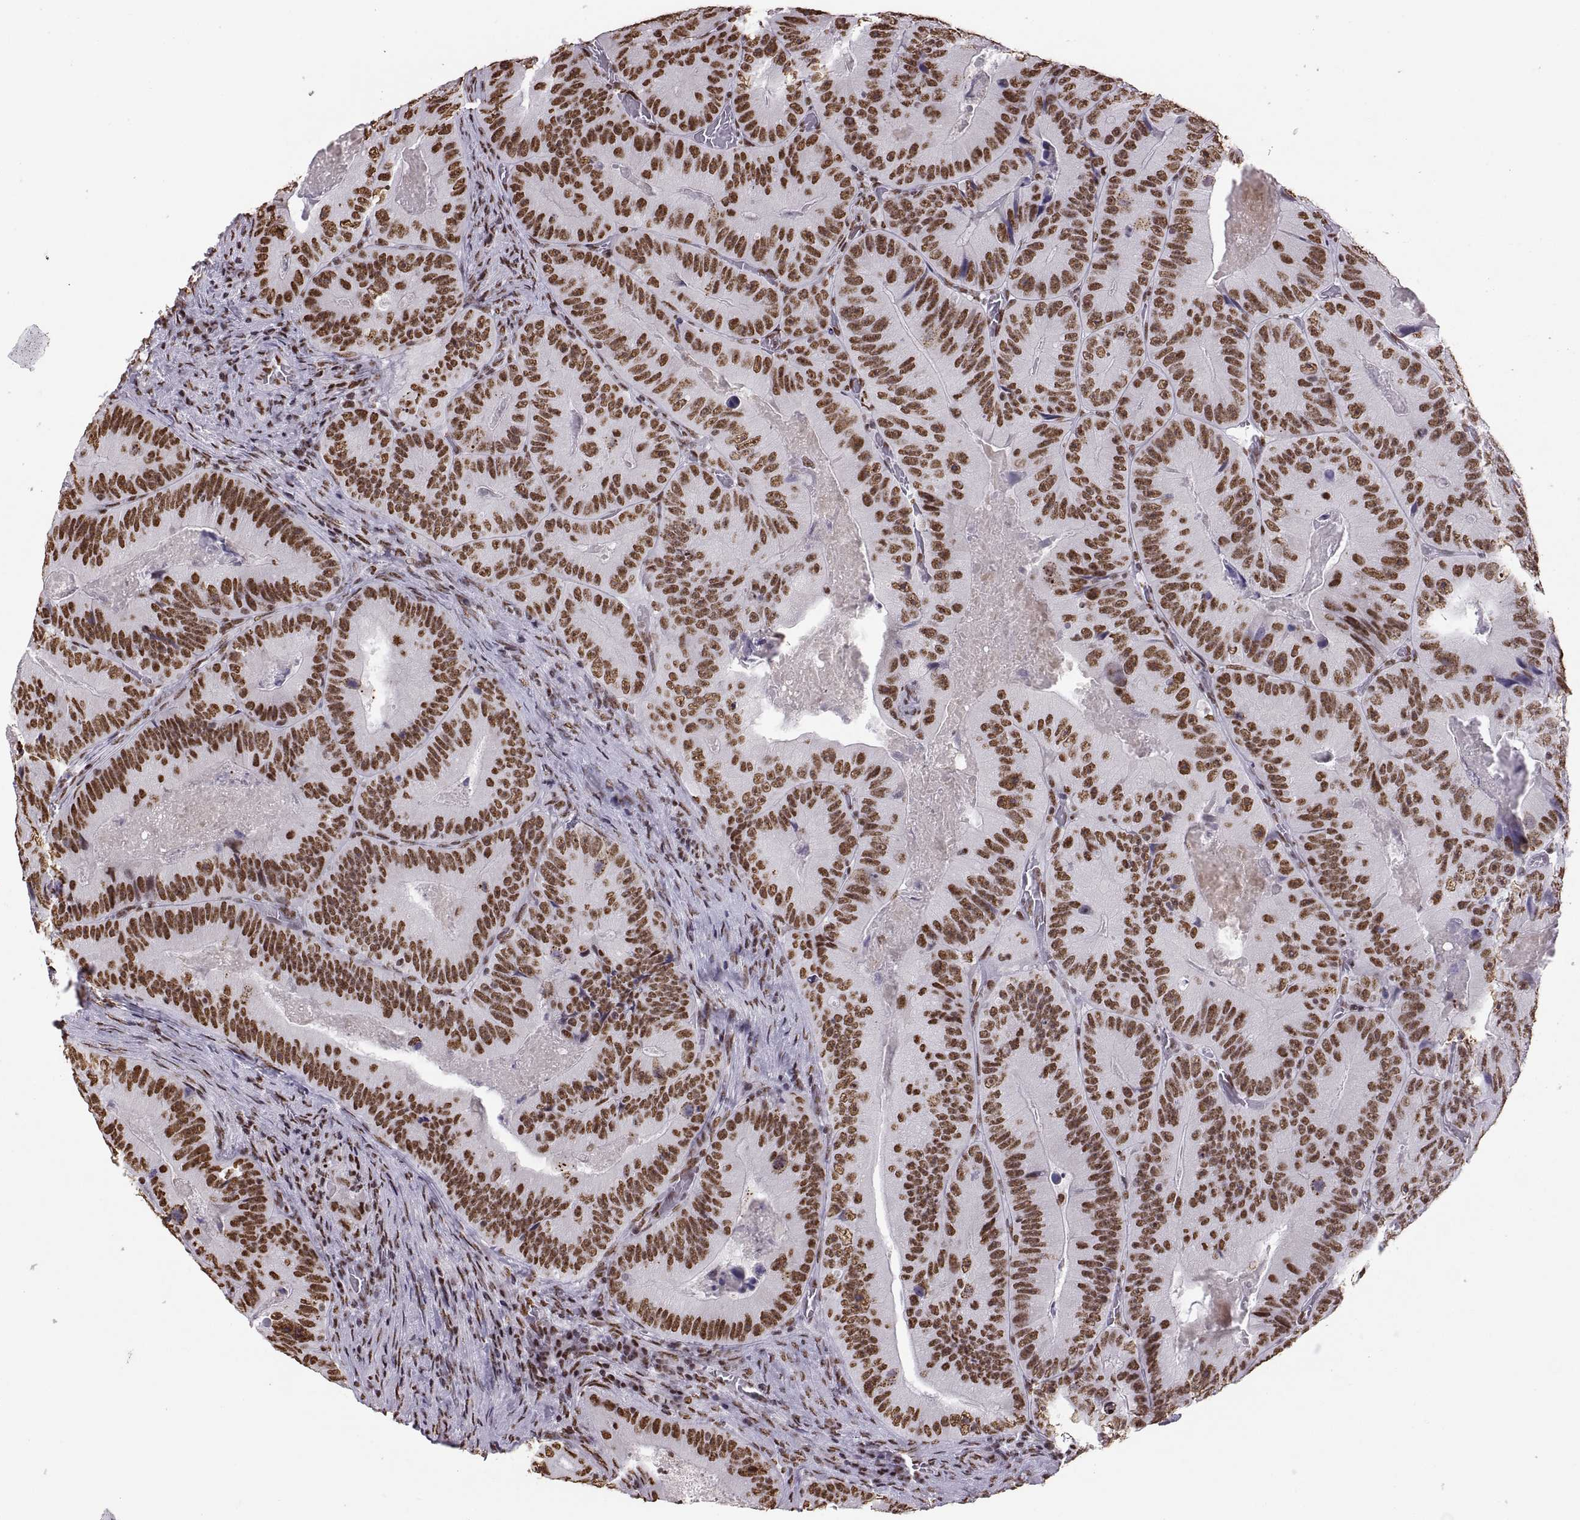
{"staining": {"intensity": "strong", "quantity": "25%-75%", "location": "nuclear"}, "tissue": "colorectal cancer", "cell_type": "Tumor cells", "image_type": "cancer", "snomed": [{"axis": "morphology", "description": "Adenocarcinoma, NOS"}, {"axis": "topography", "description": "Colon"}], "caption": "Colorectal cancer stained with immunohistochemistry exhibits strong nuclear positivity in about 25%-75% of tumor cells. The staining is performed using DAB brown chromogen to label protein expression. The nuclei are counter-stained blue using hematoxylin.", "gene": "SNAI1", "patient": {"sex": "female", "age": 86}}